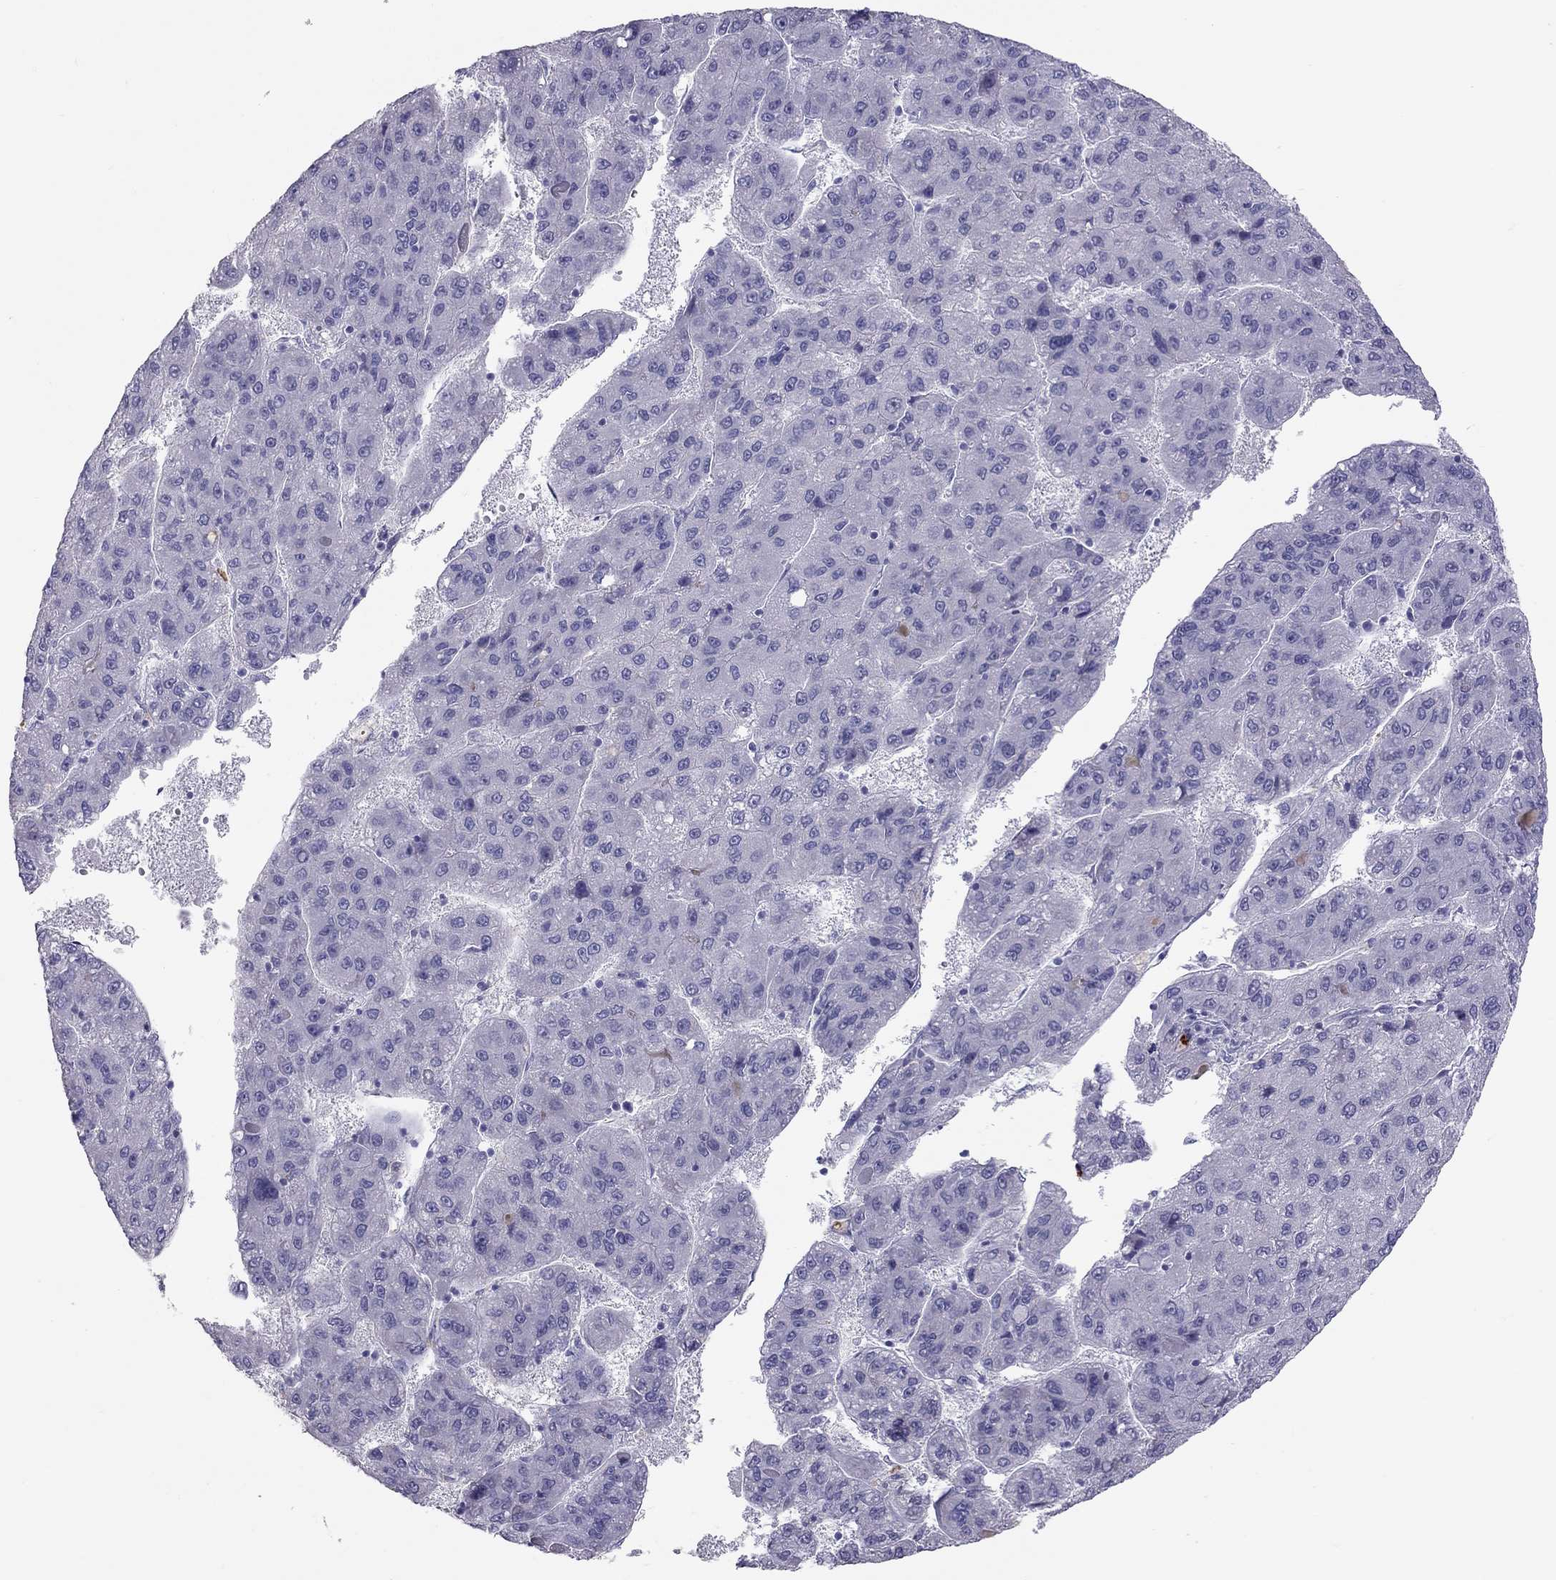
{"staining": {"intensity": "negative", "quantity": "none", "location": "none"}, "tissue": "liver cancer", "cell_type": "Tumor cells", "image_type": "cancer", "snomed": [{"axis": "morphology", "description": "Carcinoma, Hepatocellular, NOS"}, {"axis": "topography", "description": "Liver"}], "caption": "Liver cancer was stained to show a protein in brown. There is no significant expression in tumor cells. The staining is performed using DAB (3,3'-diaminobenzidine) brown chromogen with nuclei counter-stained in using hematoxylin.", "gene": "IL17REL", "patient": {"sex": "female", "age": 82}}